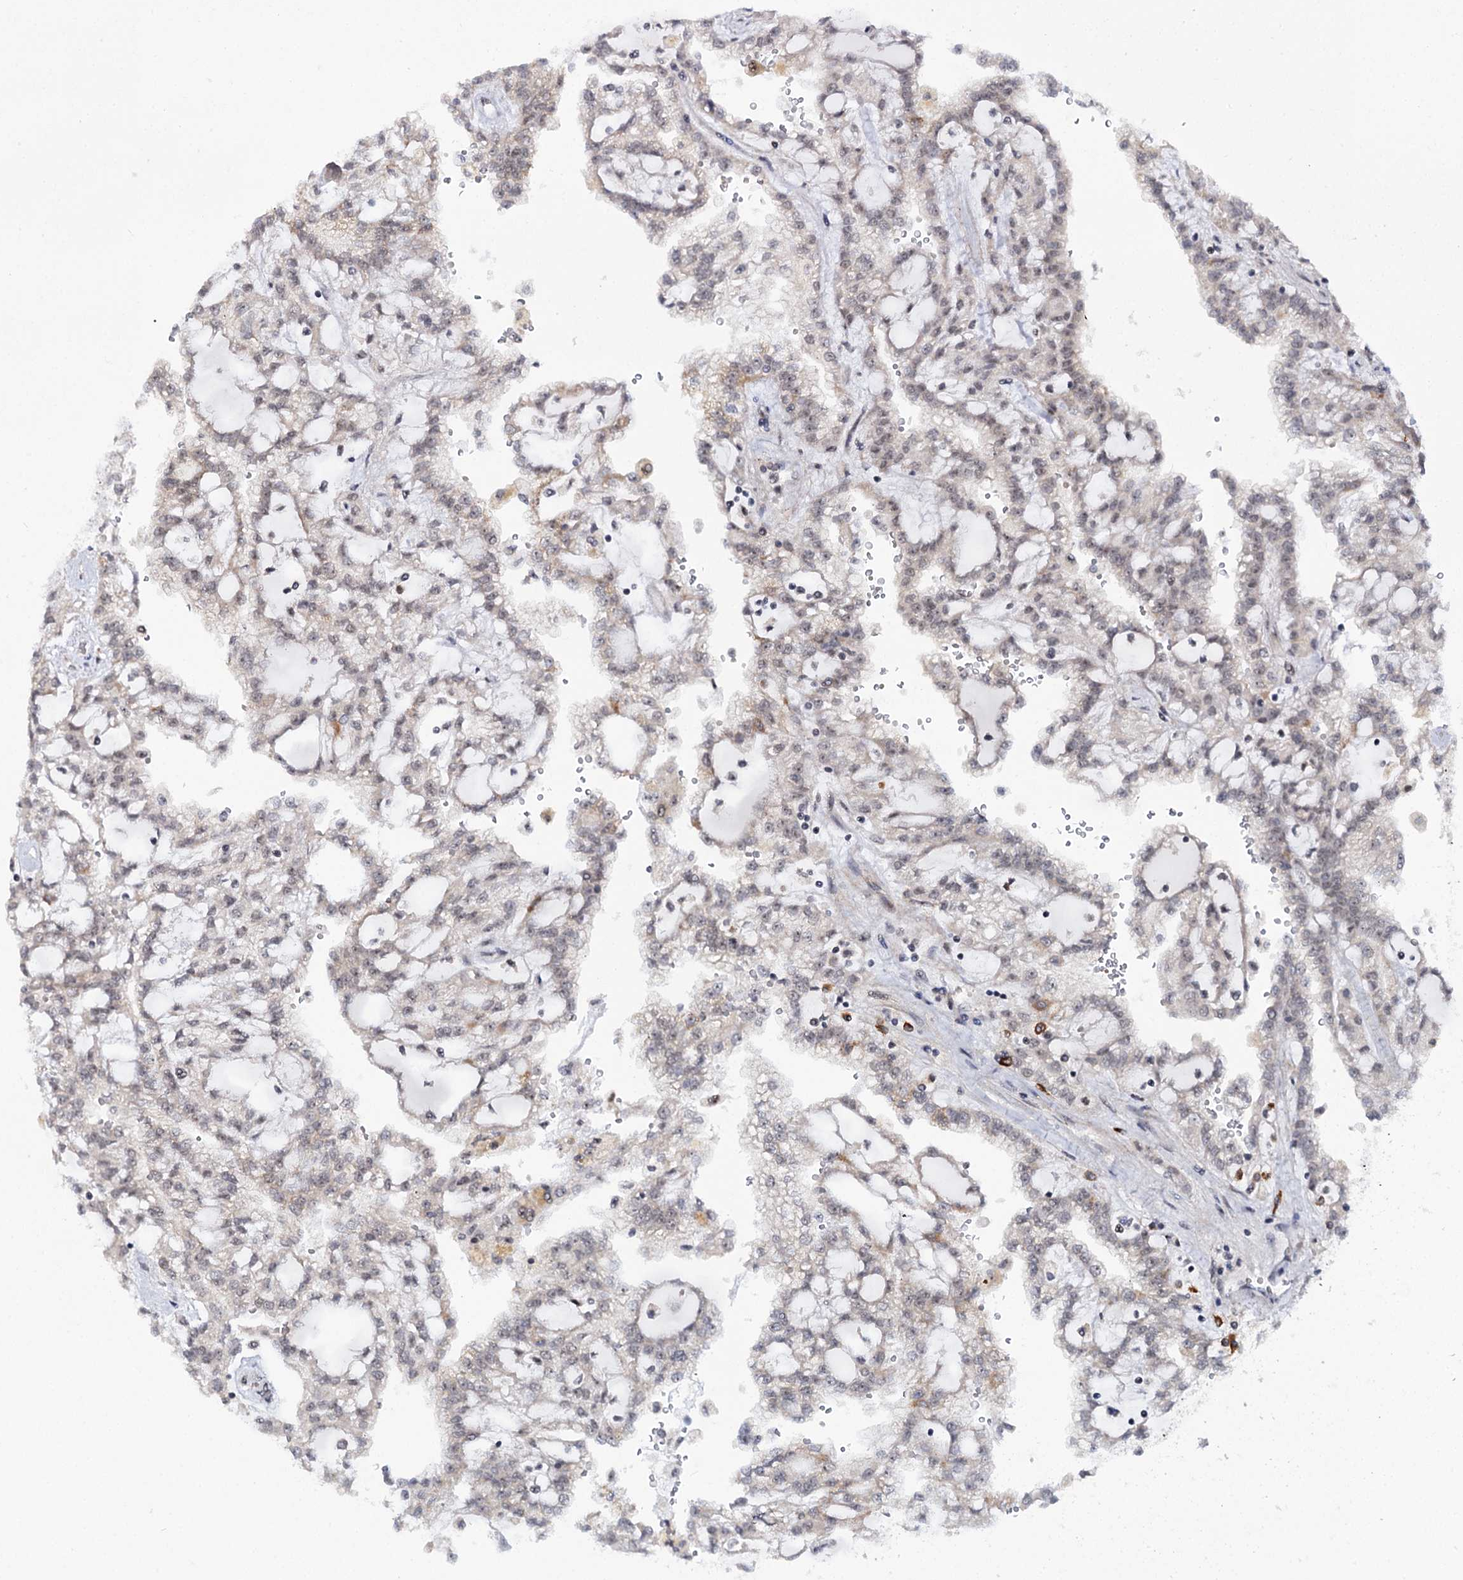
{"staining": {"intensity": "negative", "quantity": "none", "location": "none"}, "tissue": "renal cancer", "cell_type": "Tumor cells", "image_type": "cancer", "snomed": [{"axis": "morphology", "description": "Adenocarcinoma, NOS"}, {"axis": "topography", "description": "Kidney"}], "caption": "Renal adenocarcinoma was stained to show a protein in brown. There is no significant staining in tumor cells.", "gene": "BUD13", "patient": {"sex": "male", "age": 63}}